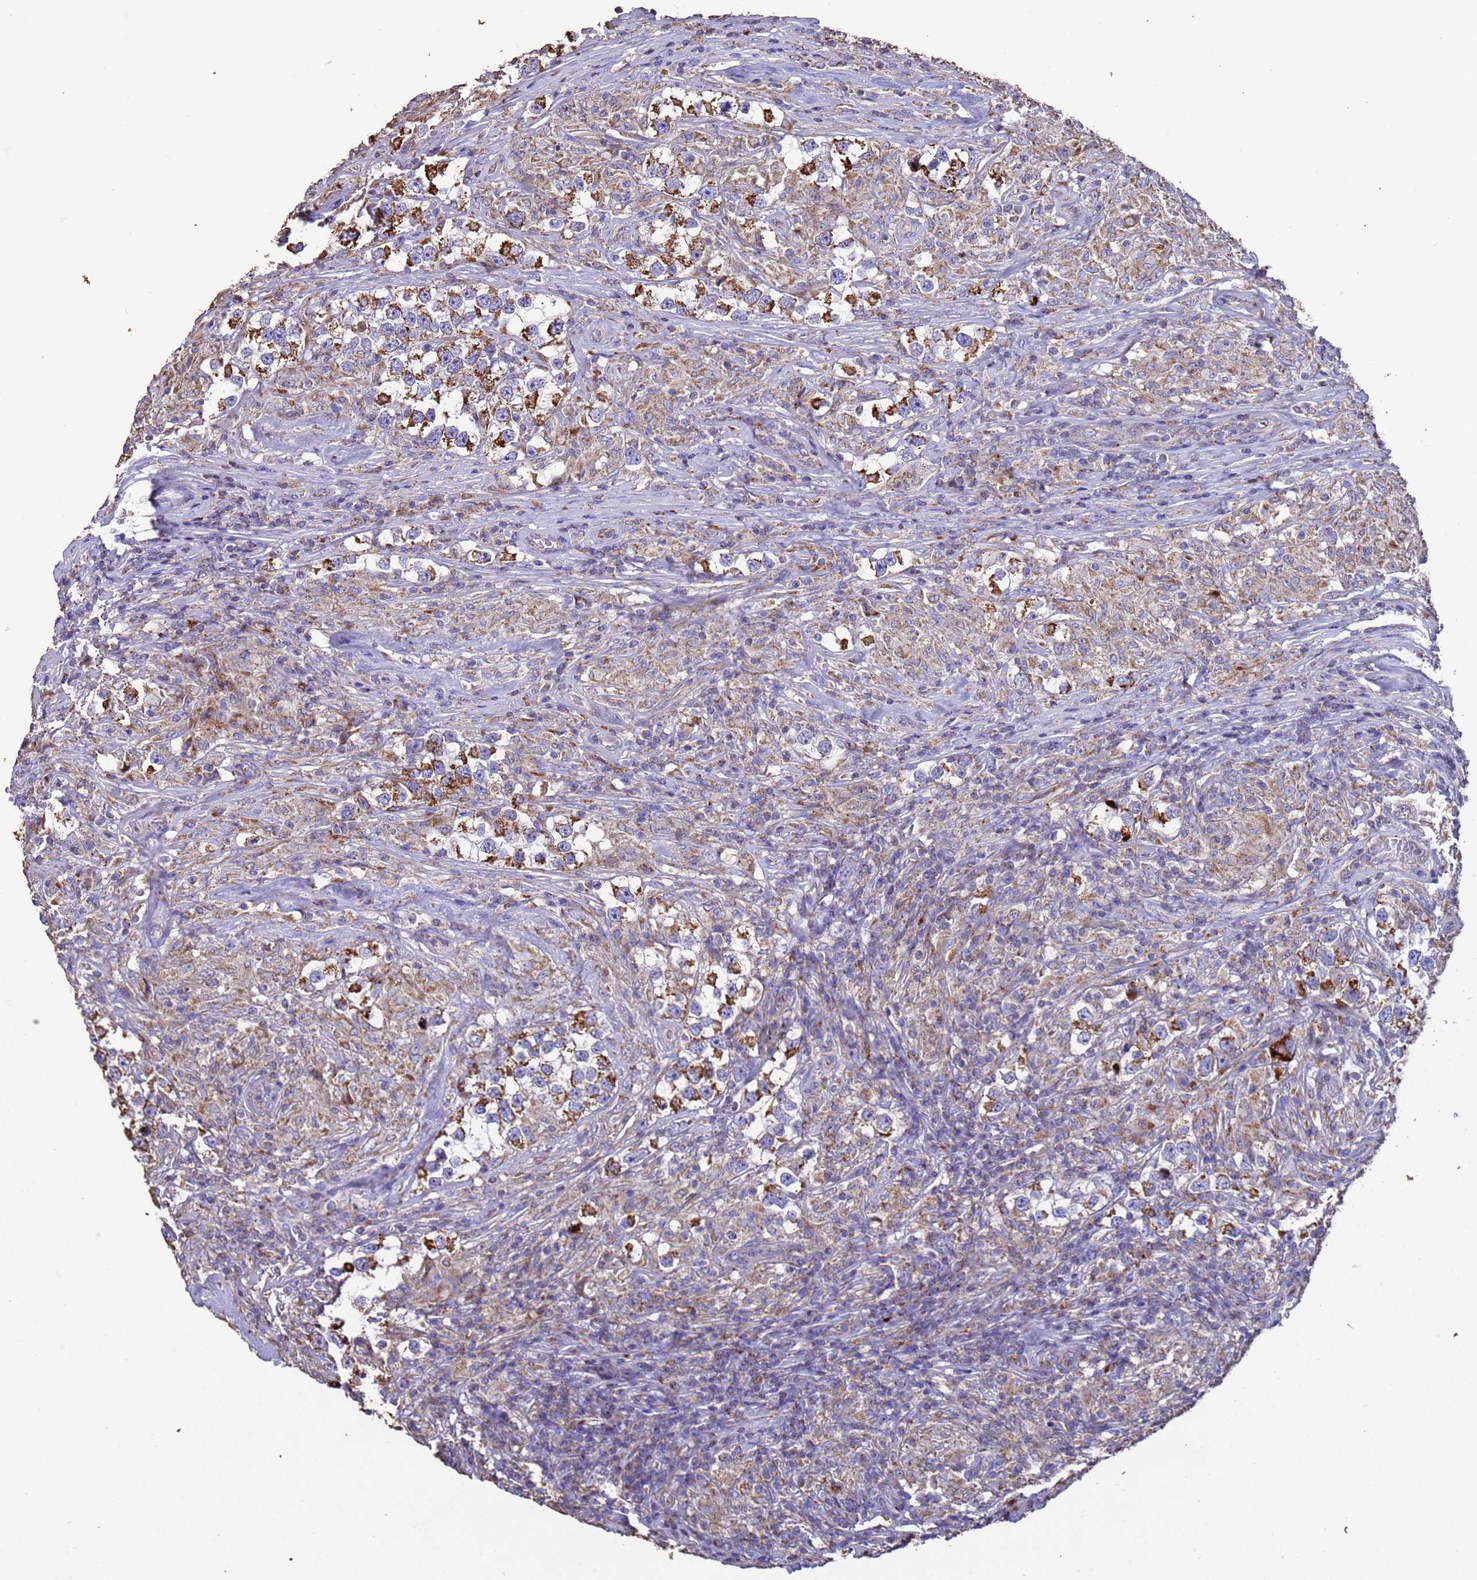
{"staining": {"intensity": "moderate", "quantity": ">75%", "location": "cytoplasmic/membranous"}, "tissue": "testis cancer", "cell_type": "Tumor cells", "image_type": "cancer", "snomed": [{"axis": "morphology", "description": "Seminoma, NOS"}, {"axis": "topography", "description": "Testis"}], "caption": "The image shows immunohistochemical staining of seminoma (testis). There is moderate cytoplasmic/membranous staining is identified in about >75% of tumor cells.", "gene": "ZNFX1", "patient": {"sex": "male", "age": 46}}